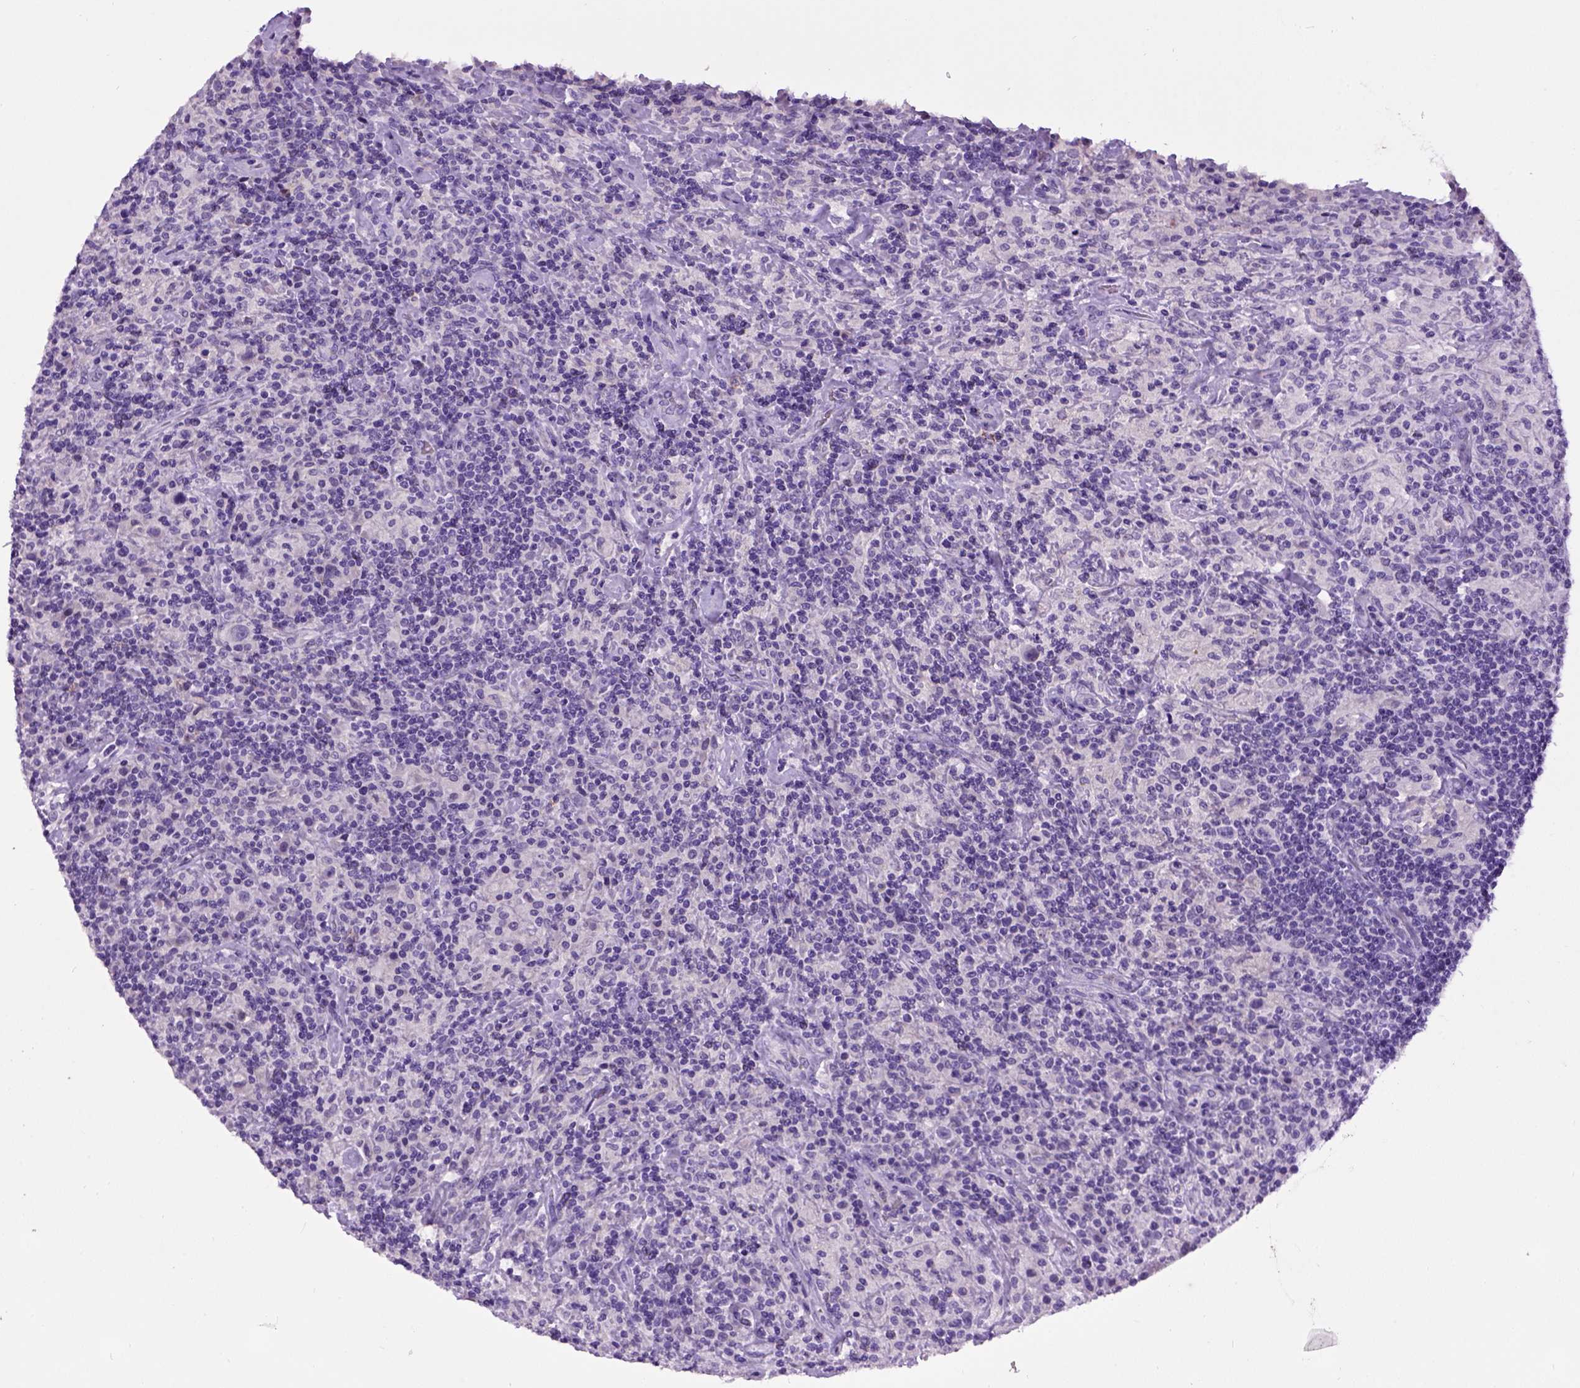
{"staining": {"intensity": "negative", "quantity": "none", "location": "none"}, "tissue": "lymphoma", "cell_type": "Tumor cells", "image_type": "cancer", "snomed": [{"axis": "morphology", "description": "Hodgkin's disease, NOS"}, {"axis": "topography", "description": "Lymph node"}], "caption": "This is an IHC image of human Hodgkin's disease. There is no staining in tumor cells.", "gene": "CDH1", "patient": {"sex": "male", "age": 70}}